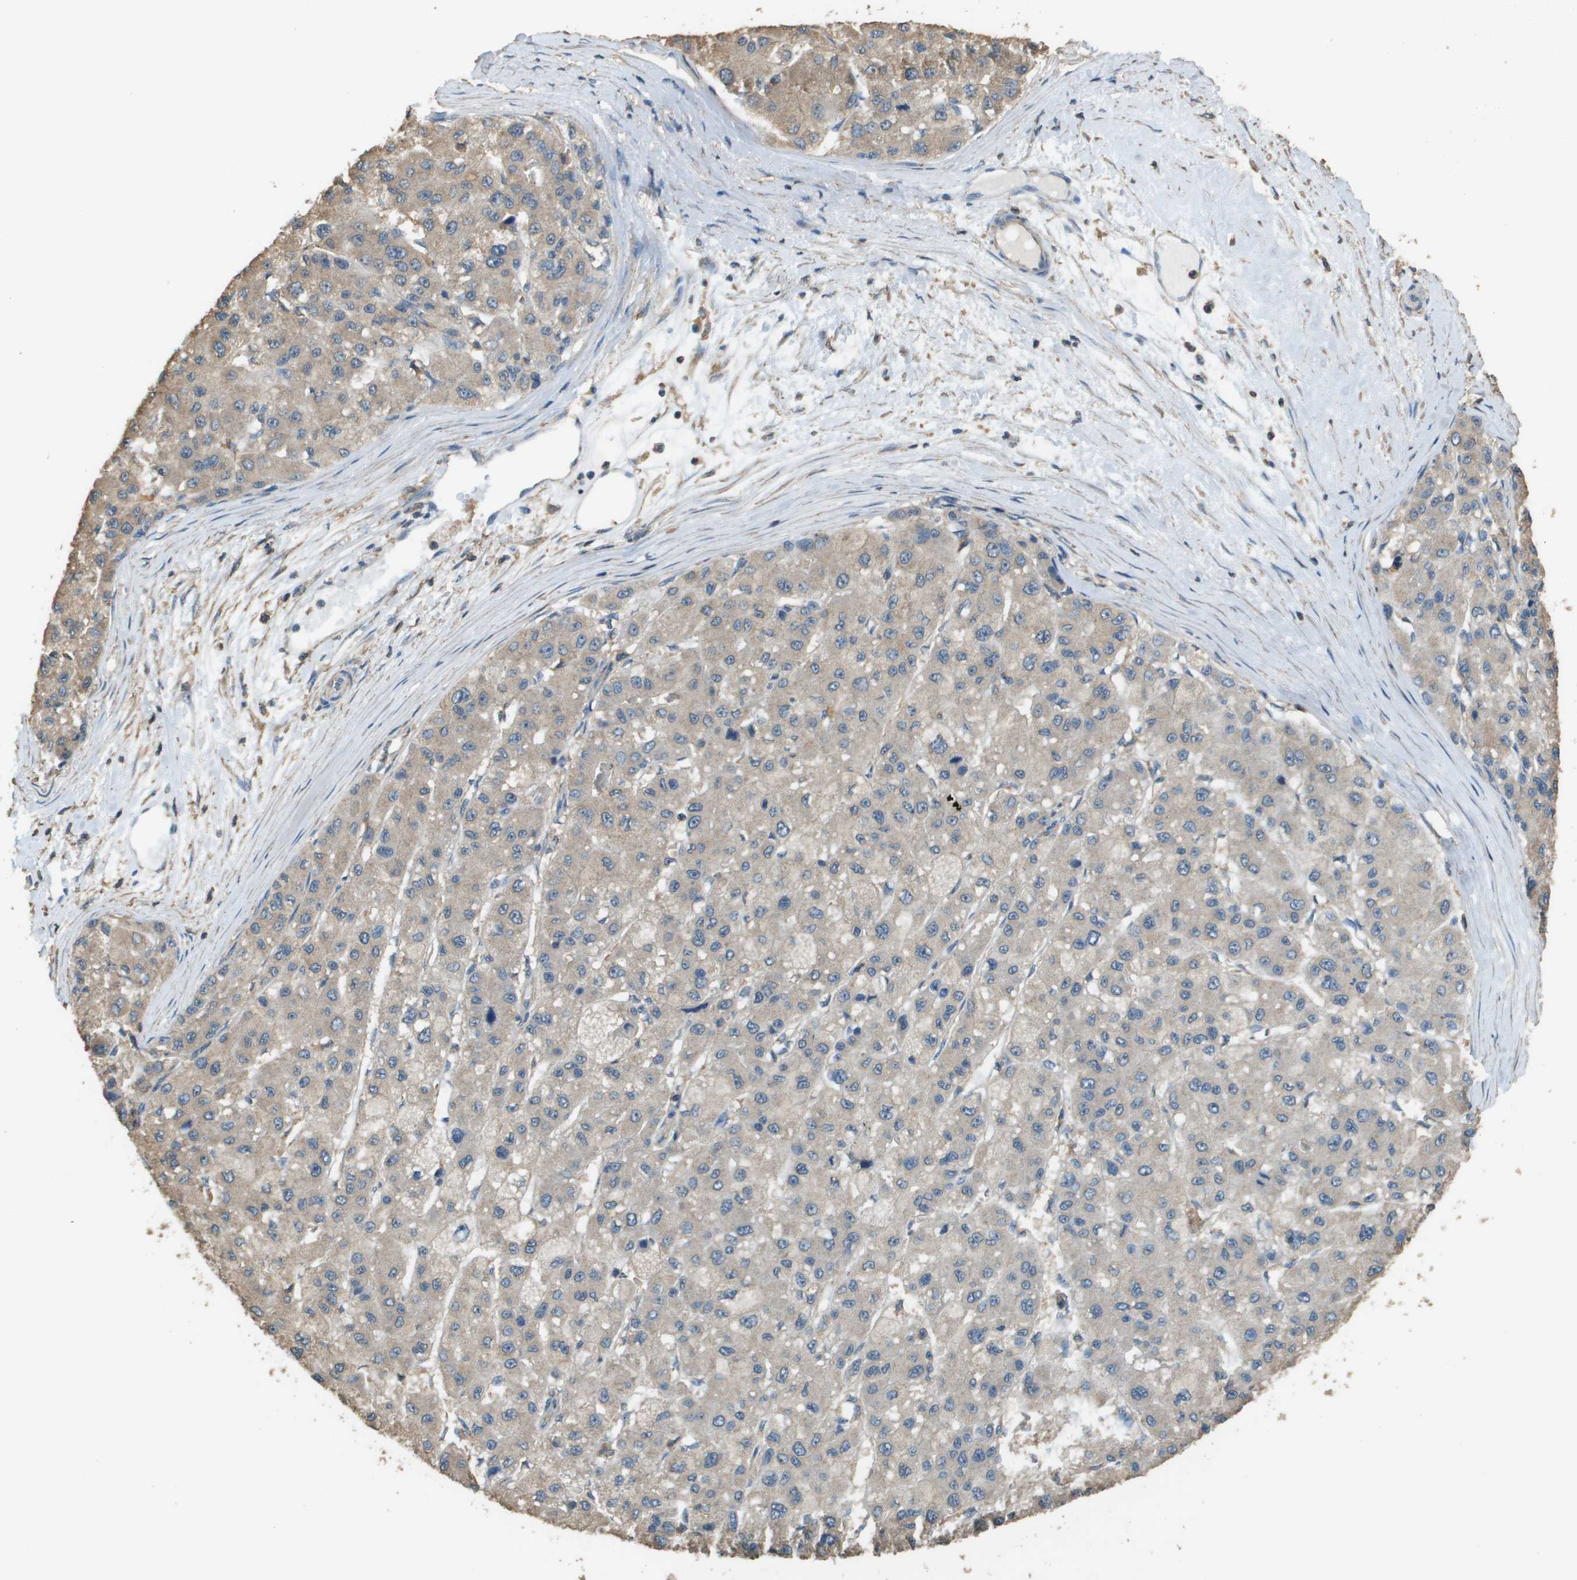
{"staining": {"intensity": "weak", "quantity": "<25%", "location": "cytoplasmic/membranous"}, "tissue": "liver cancer", "cell_type": "Tumor cells", "image_type": "cancer", "snomed": [{"axis": "morphology", "description": "Carcinoma, Hepatocellular, NOS"}, {"axis": "topography", "description": "Liver"}], "caption": "Immunohistochemistry (IHC) photomicrograph of neoplastic tissue: hepatocellular carcinoma (liver) stained with DAB shows no significant protein staining in tumor cells.", "gene": "MS4A7", "patient": {"sex": "male", "age": 80}}